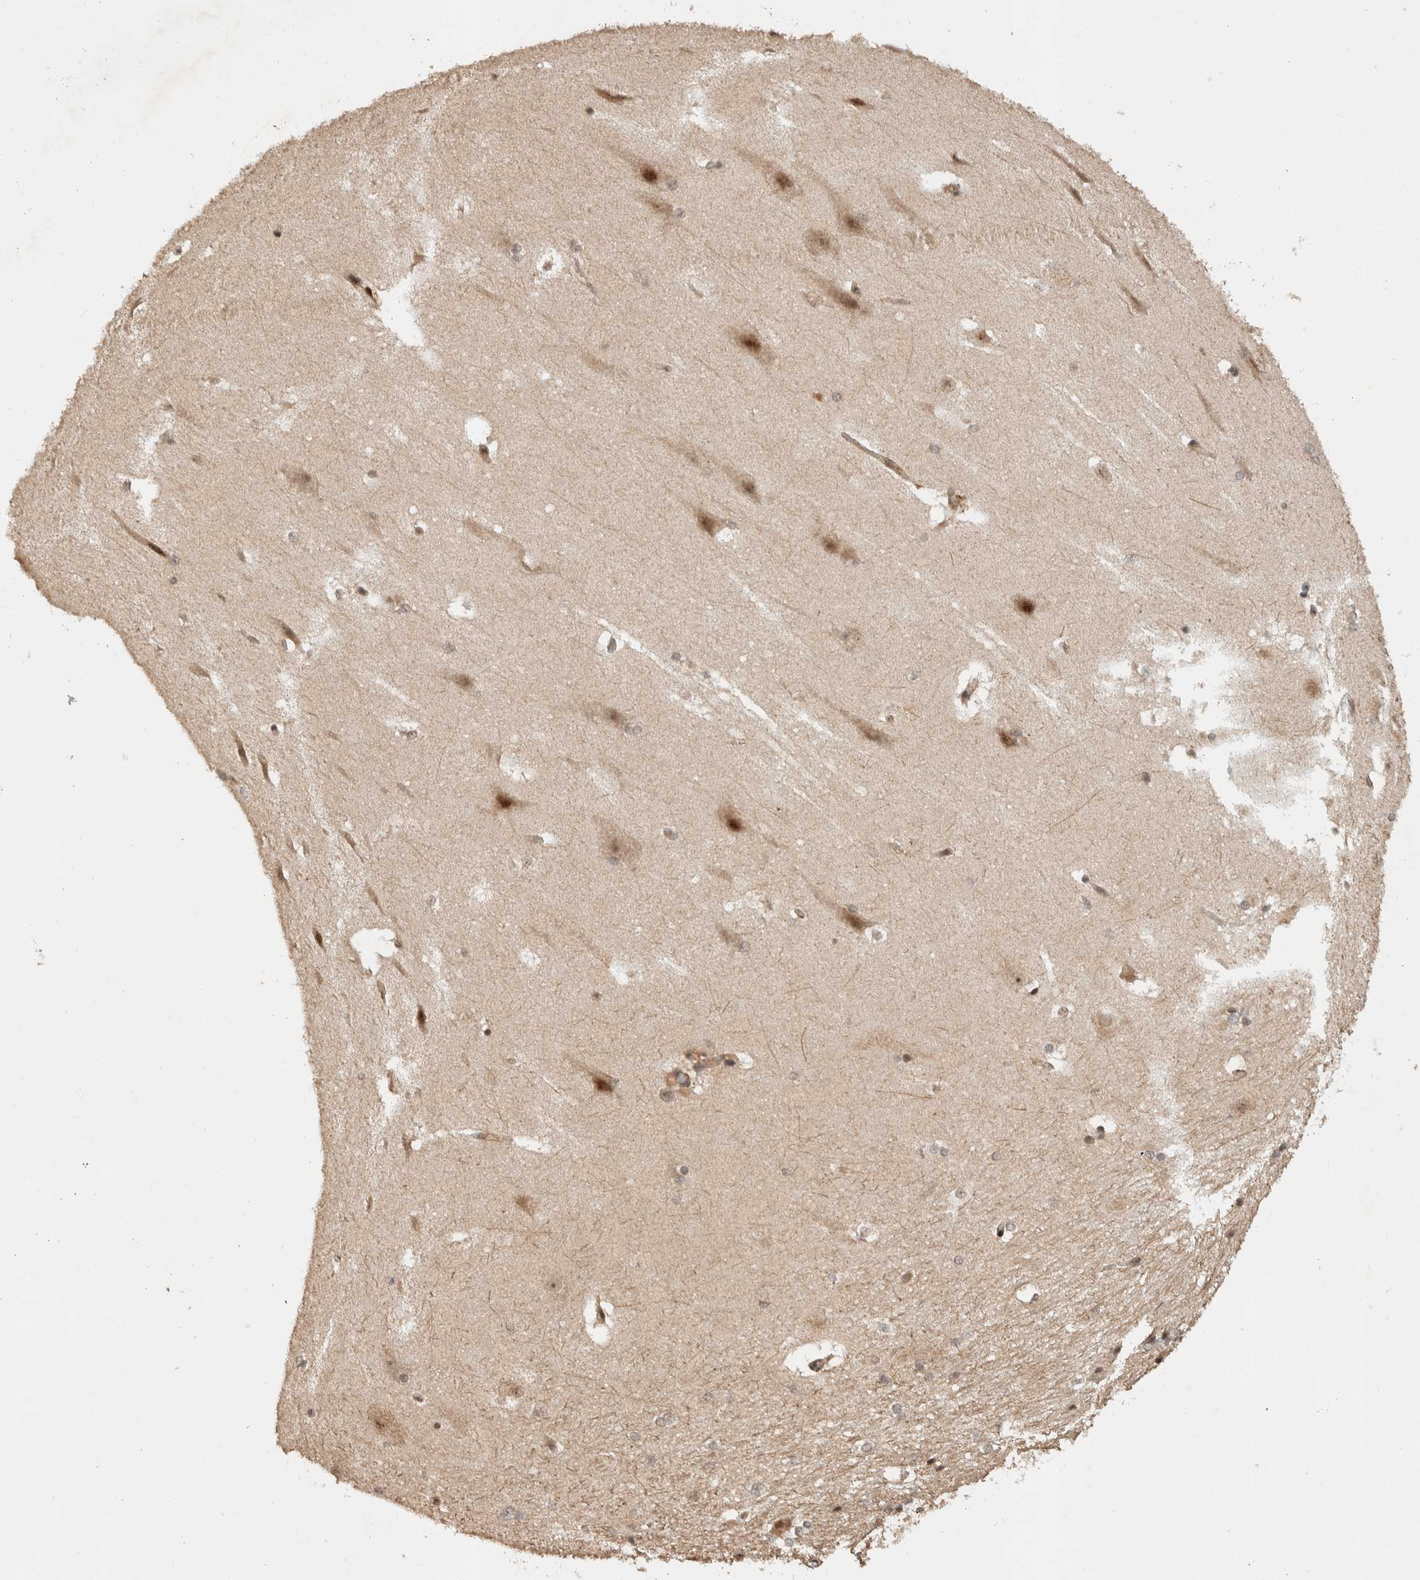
{"staining": {"intensity": "weak", "quantity": "<25%", "location": "nuclear"}, "tissue": "hippocampus", "cell_type": "Glial cells", "image_type": "normal", "snomed": [{"axis": "morphology", "description": "Normal tissue, NOS"}, {"axis": "topography", "description": "Hippocampus"}], "caption": "An image of human hippocampus is negative for staining in glial cells. (DAB immunohistochemistry (IHC) visualized using brightfield microscopy, high magnification).", "gene": "TOR1B", "patient": {"sex": "female", "age": 19}}